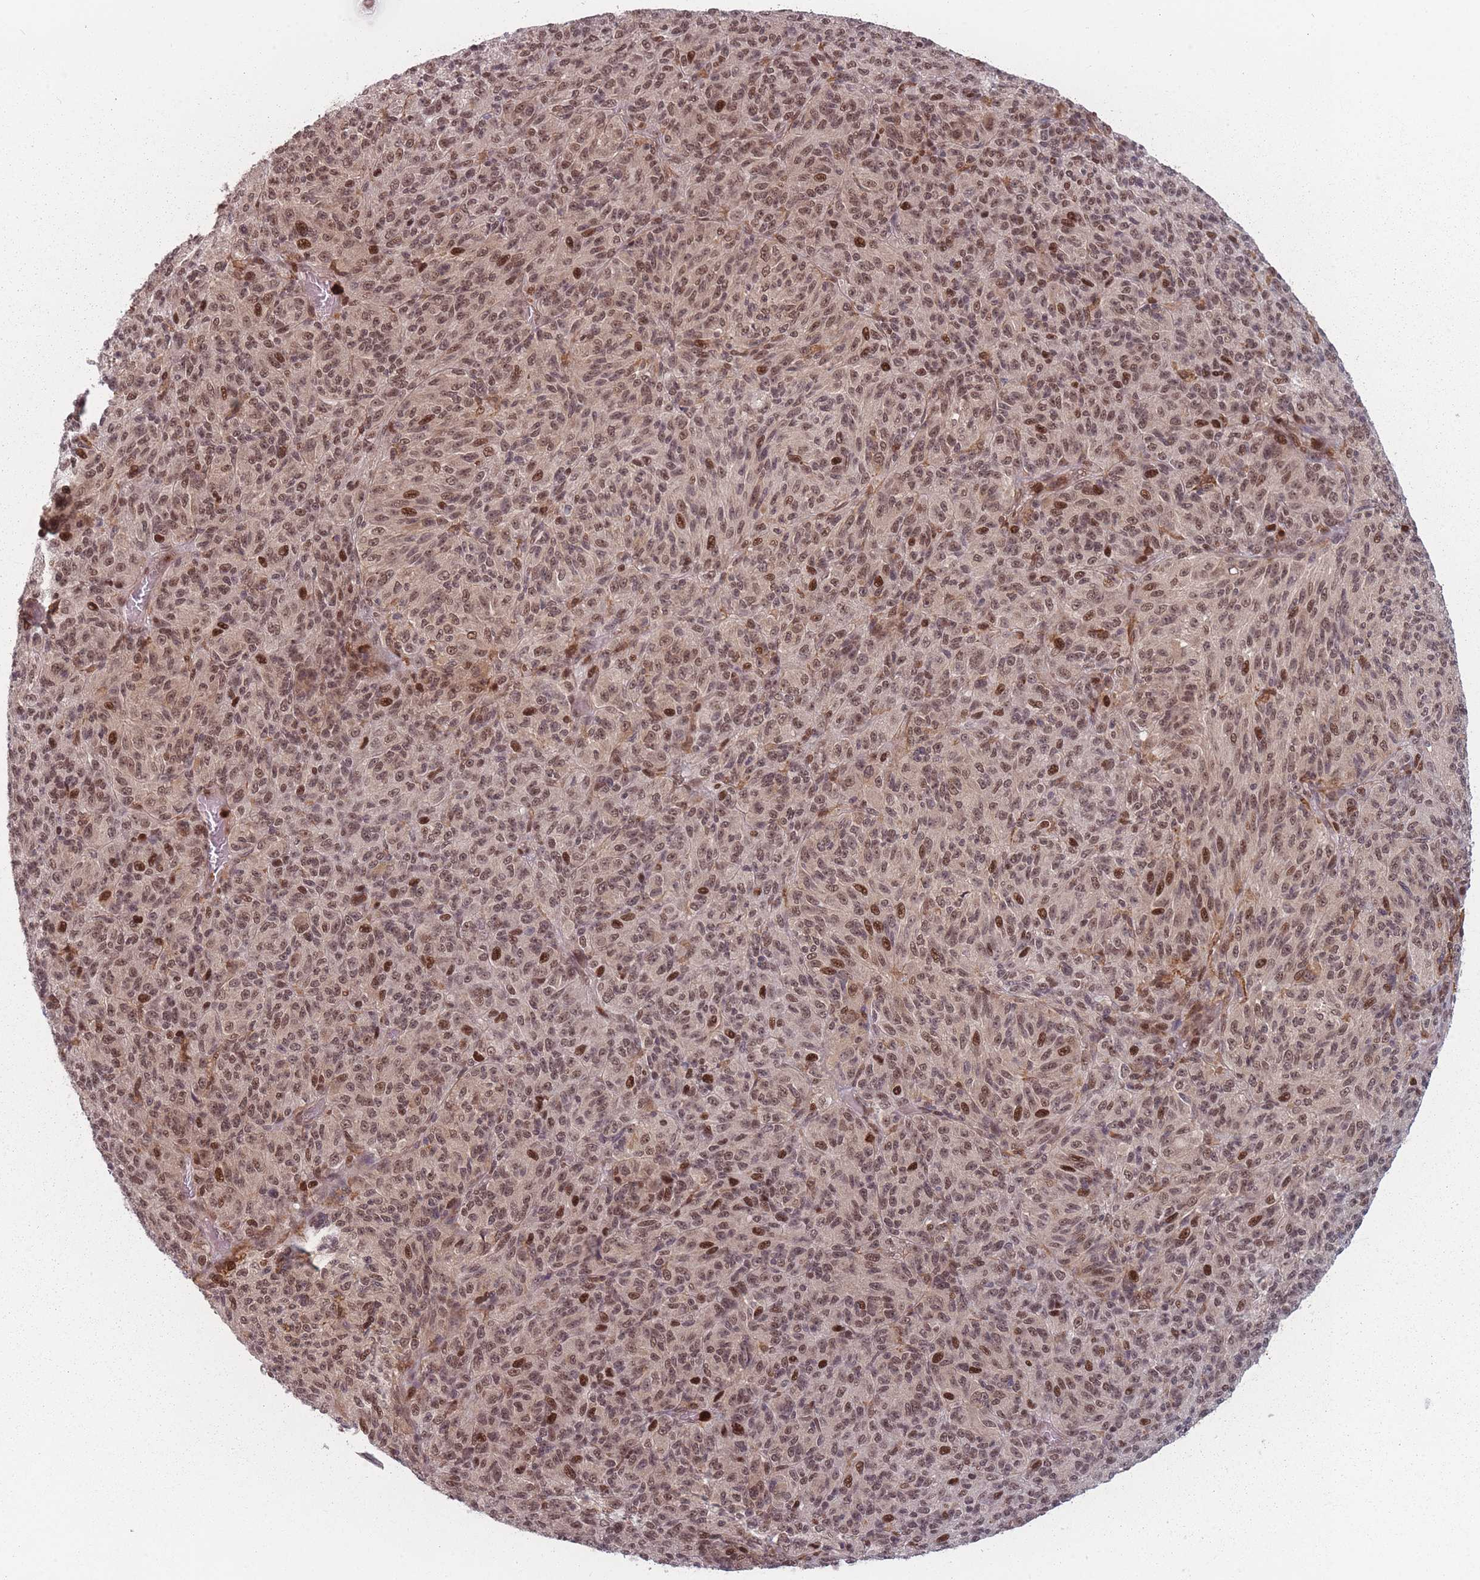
{"staining": {"intensity": "moderate", "quantity": ">75%", "location": "nuclear"}, "tissue": "melanoma", "cell_type": "Tumor cells", "image_type": "cancer", "snomed": [{"axis": "morphology", "description": "Malignant melanoma, Metastatic site"}, {"axis": "topography", "description": "Brain"}], "caption": "Moderate nuclear positivity for a protein is identified in about >75% of tumor cells of melanoma using immunohistochemistry.", "gene": "WDR55", "patient": {"sex": "female", "age": 56}}